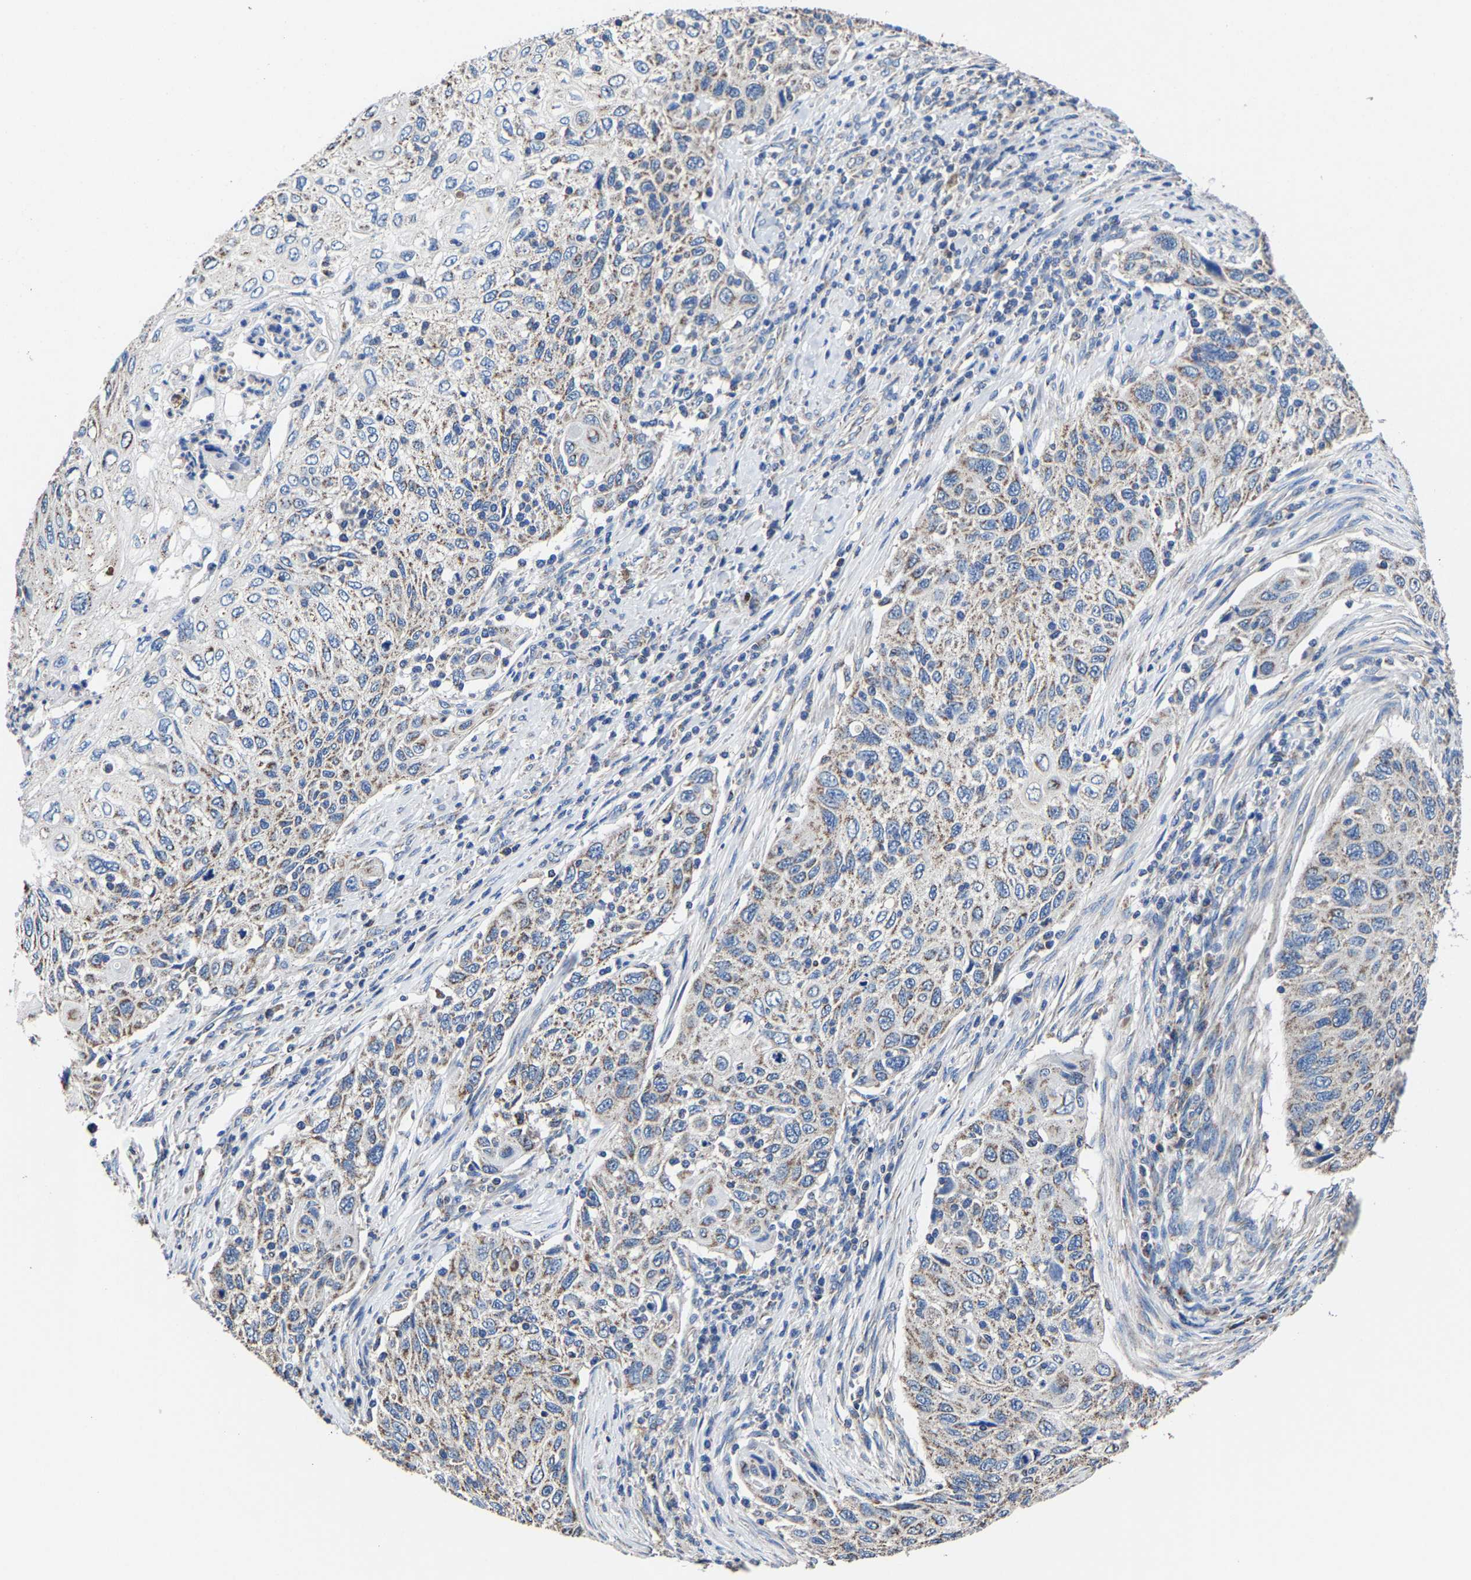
{"staining": {"intensity": "moderate", "quantity": "25%-75%", "location": "cytoplasmic/membranous"}, "tissue": "cervical cancer", "cell_type": "Tumor cells", "image_type": "cancer", "snomed": [{"axis": "morphology", "description": "Squamous cell carcinoma, NOS"}, {"axis": "topography", "description": "Cervix"}], "caption": "Human cervical cancer (squamous cell carcinoma) stained with a protein marker reveals moderate staining in tumor cells.", "gene": "ZCCHC7", "patient": {"sex": "female", "age": 70}}